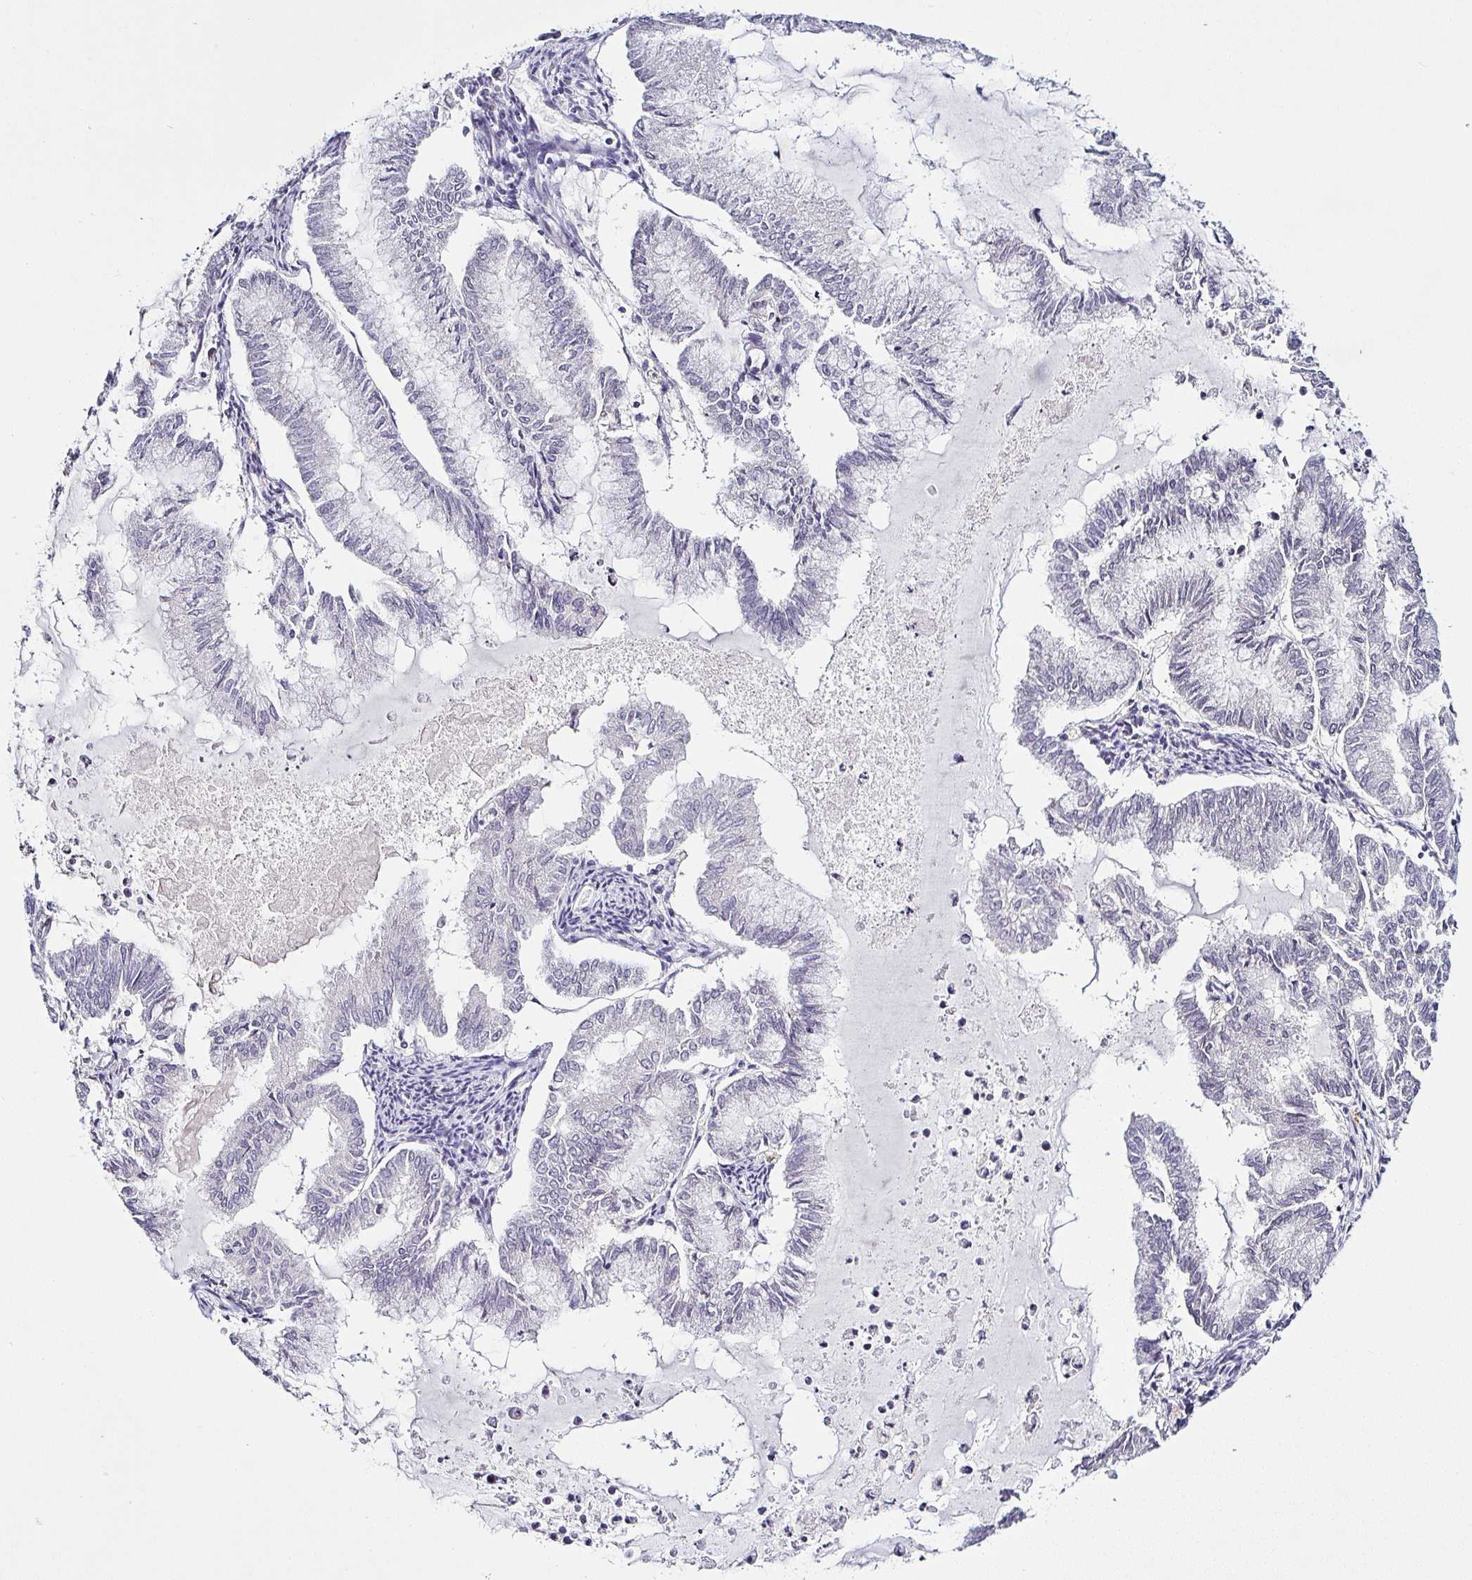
{"staining": {"intensity": "negative", "quantity": "none", "location": "none"}, "tissue": "endometrial cancer", "cell_type": "Tumor cells", "image_type": "cancer", "snomed": [{"axis": "morphology", "description": "Adenocarcinoma, NOS"}, {"axis": "topography", "description": "Endometrium"}], "caption": "Tumor cells show no significant positivity in endometrial adenocarcinoma.", "gene": "SERPINB3", "patient": {"sex": "female", "age": 79}}